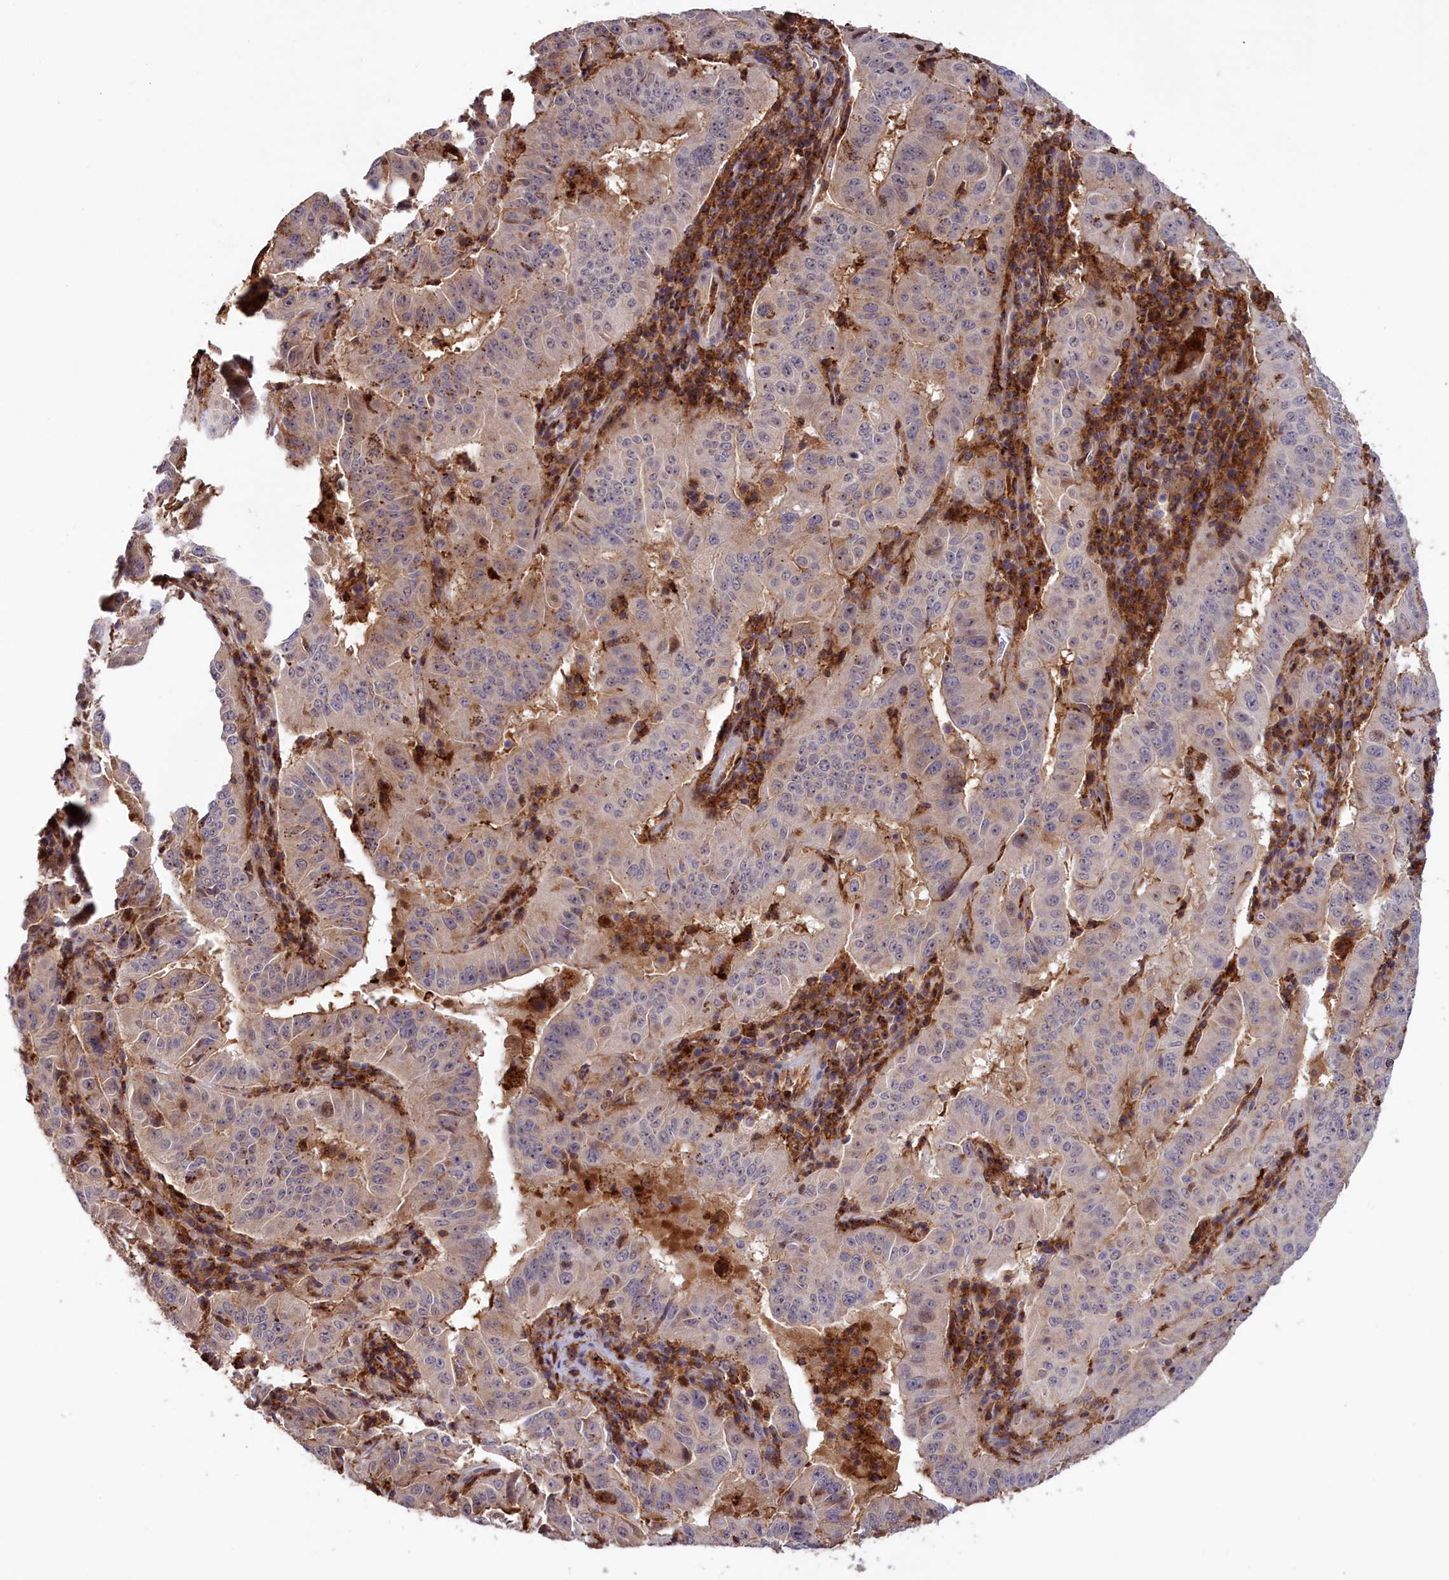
{"staining": {"intensity": "weak", "quantity": "<25%", "location": "nuclear"}, "tissue": "pancreatic cancer", "cell_type": "Tumor cells", "image_type": "cancer", "snomed": [{"axis": "morphology", "description": "Adenocarcinoma, NOS"}, {"axis": "topography", "description": "Pancreas"}], "caption": "Immunohistochemistry (IHC) image of pancreatic cancer stained for a protein (brown), which shows no staining in tumor cells.", "gene": "NEURL4", "patient": {"sex": "male", "age": 63}}